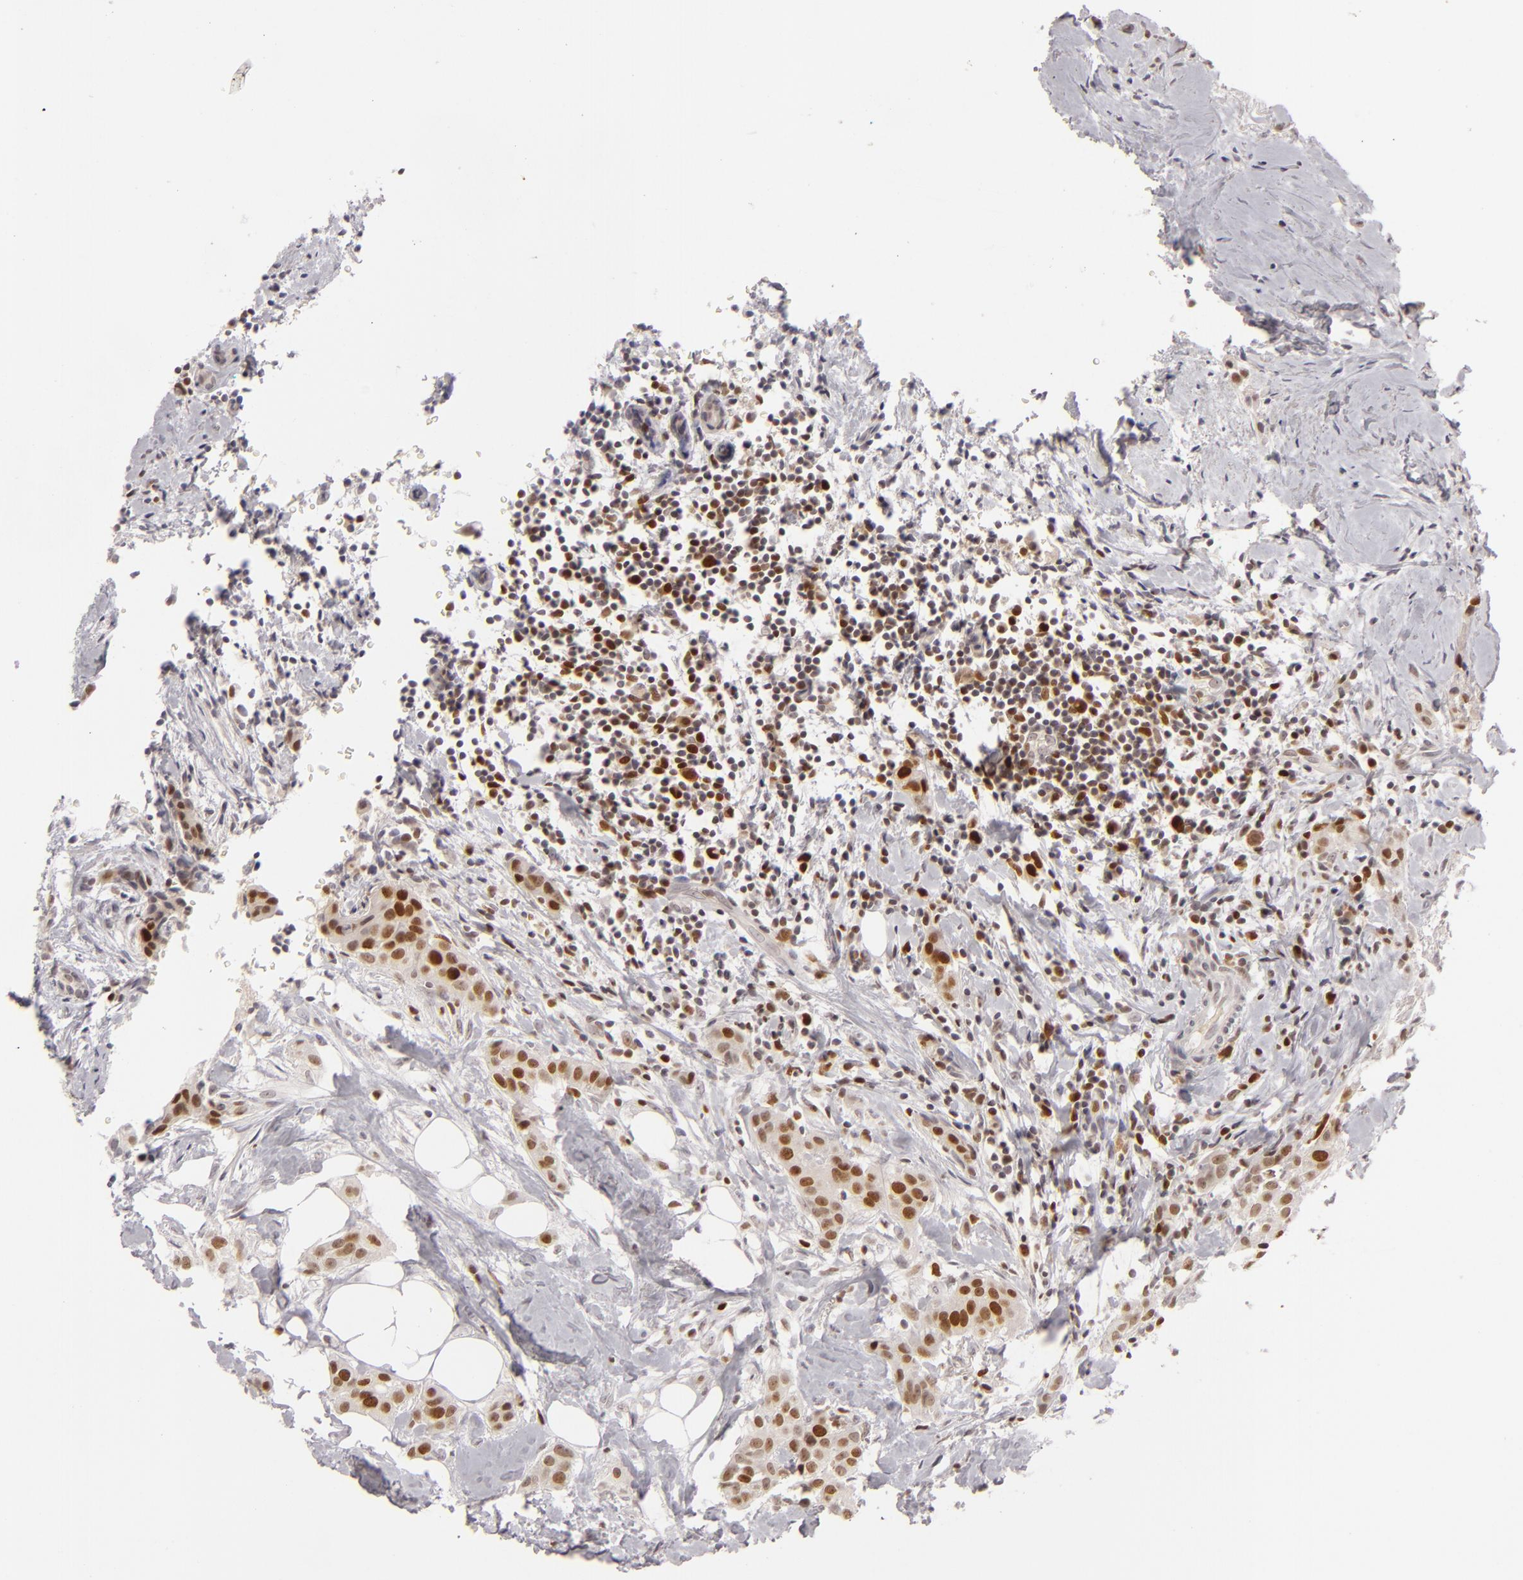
{"staining": {"intensity": "moderate", "quantity": ">75%", "location": "nuclear"}, "tissue": "breast cancer", "cell_type": "Tumor cells", "image_type": "cancer", "snomed": [{"axis": "morphology", "description": "Duct carcinoma"}, {"axis": "topography", "description": "Breast"}], "caption": "A histopathology image of breast intraductal carcinoma stained for a protein reveals moderate nuclear brown staining in tumor cells. (Stains: DAB in brown, nuclei in blue, Microscopy: brightfield microscopy at high magnification).", "gene": "FEN1", "patient": {"sex": "female", "age": 45}}